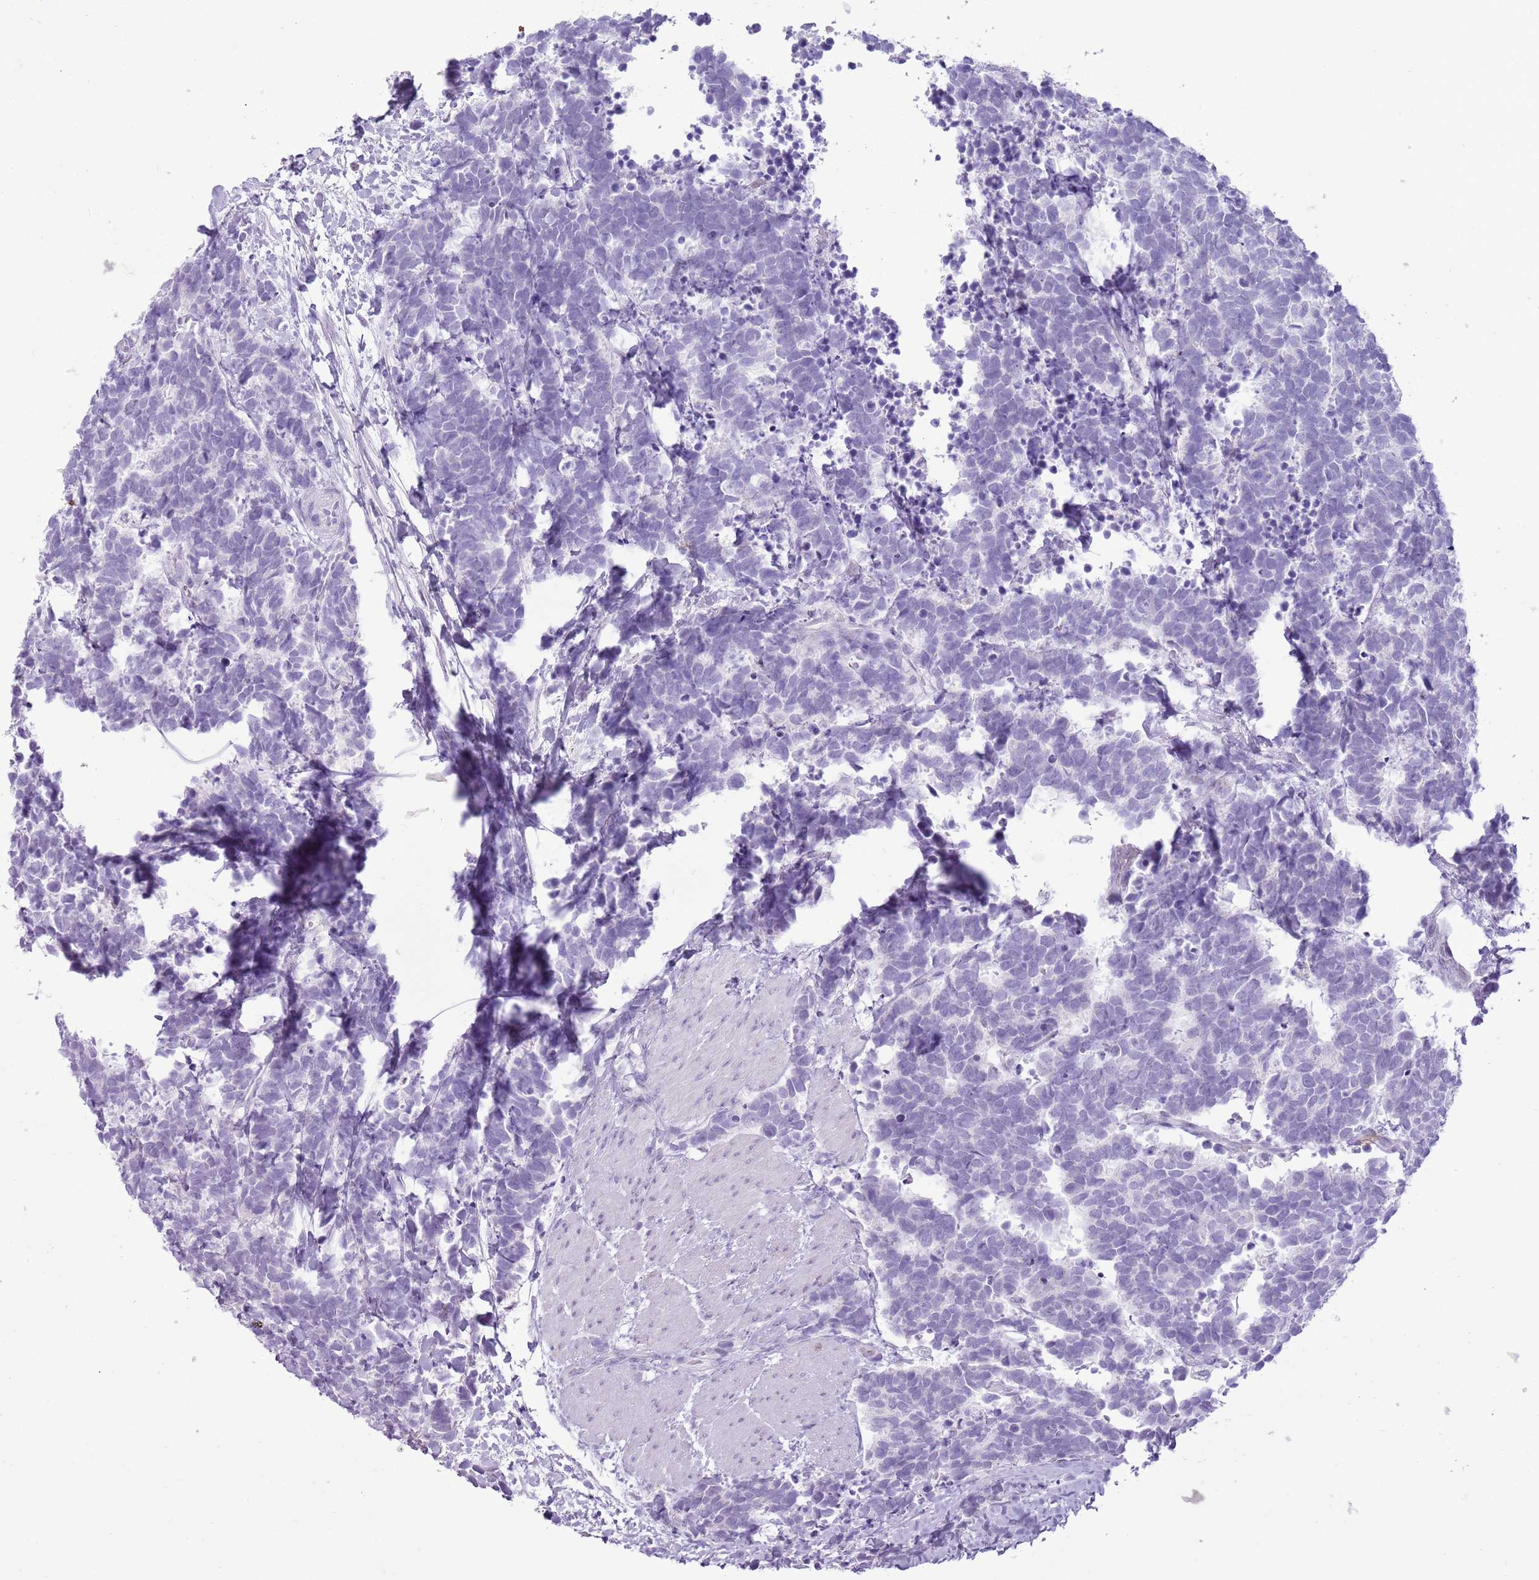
{"staining": {"intensity": "negative", "quantity": "none", "location": "none"}, "tissue": "carcinoid", "cell_type": "Tumor cells", "image_type": "cancer", "snomed": [{"axis": "morphology", "description": "Carcinoma, NOS"}, {"axis": "morphology", "description": "Carcinoid, malignant, NOS"}, {"axis": "topography", "description": "Prostate"}], "caption": "Immunohistochemistry (IHC) photomicrograph of human carcinoid stained for a protein (brown), which displays no expression in tumor cells.", "gene": "RPL3L", "patient": {"sex": "male", "age": 57}}